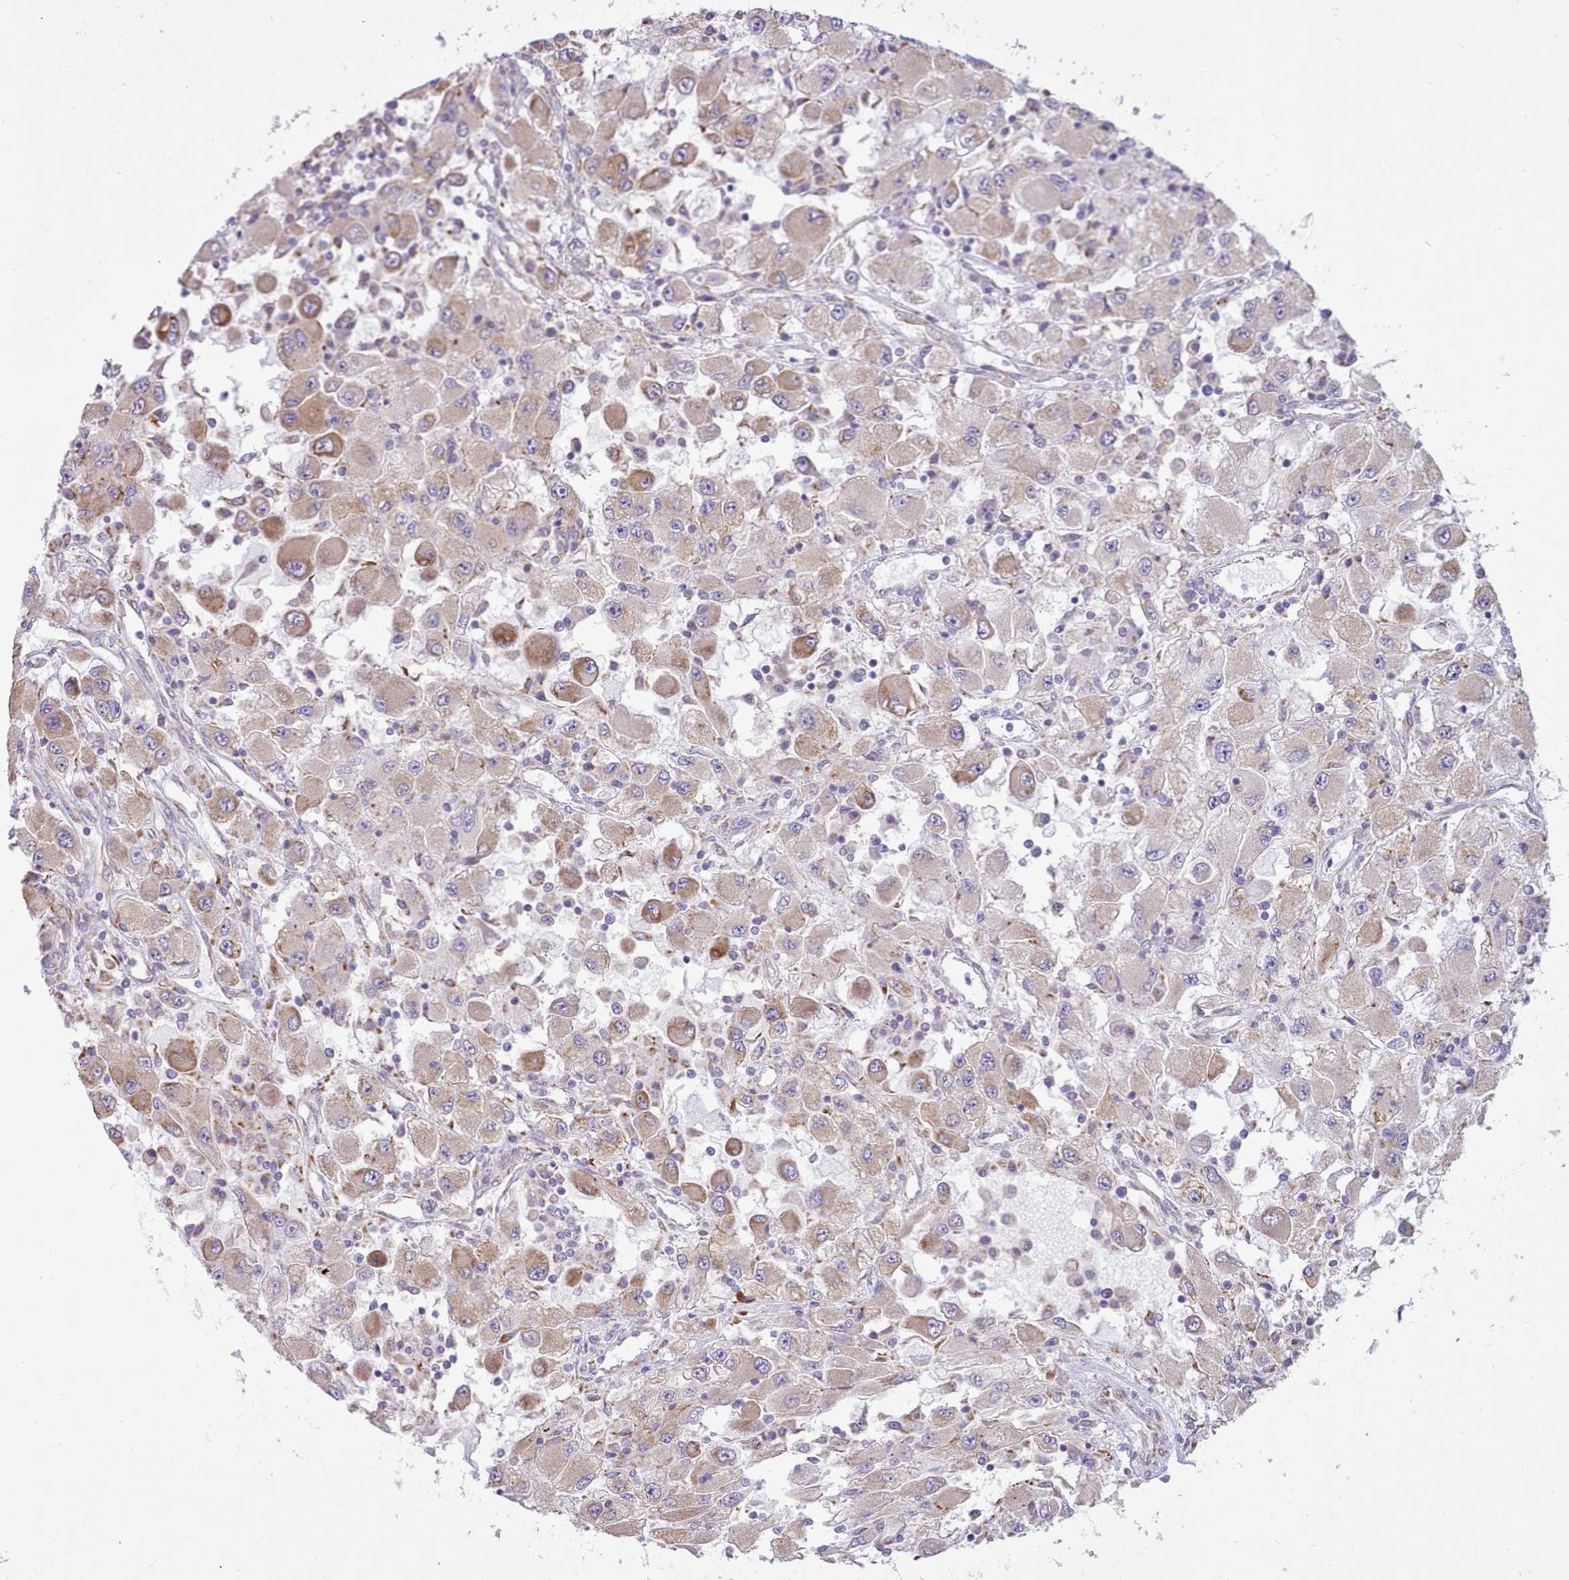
{"staining": {"intensity": "moderate", "quantity": "<25%", "location": "cytoplasmic/membranous"}, "tissue": "renal cancer", "cell_type": "Tumor cells", "image_type": "cancer", "snomed": [{"axis": "morphology", "description": "Adenocarcinoma, NOS"}, {"axis": "topography", "description": "Kidney"}], "caption": "This histopathology image demonstrates adenocarcinoma (renal) stained with immunohistochemistry to label a protein in brown. The cytoplasmic/membranous of tumor cells show moderate positivity for the protein. Nuclei are counter-stained blue.", "gene": "SEC61B", "patient": {"sex": "female", "age": 67}}